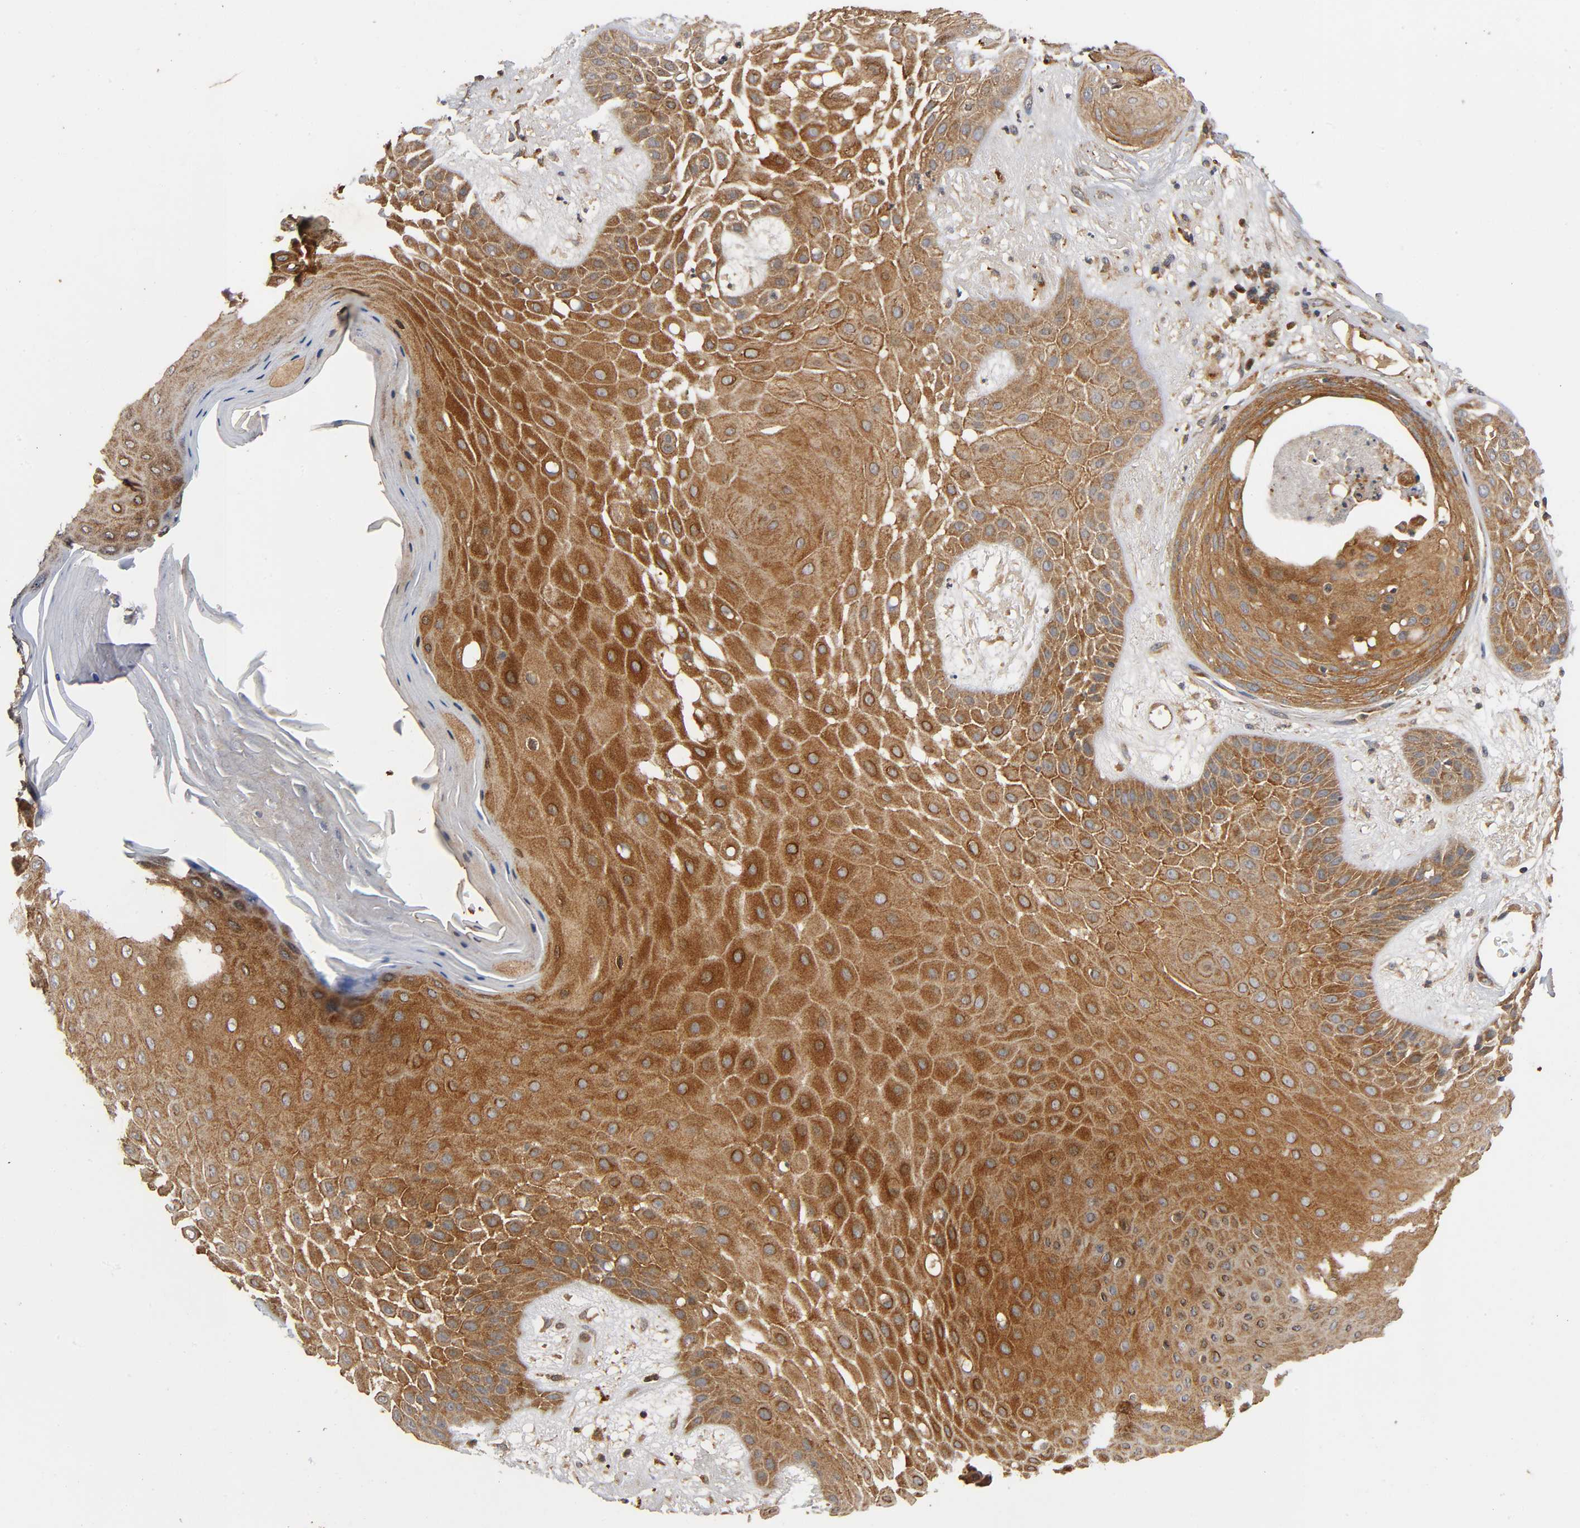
{"staining": {"intensity": "moderate", "quantity": ">75%", "location": "cytoplasmic/membranous"}, "tissue": "skin cancer", "cell_type": "Tumor cells", "image_type": "cancer", "snomed": [{"axis": "morphology", "description": "Squamous cell carcinoma, NOS"}, {"axis": "topography", "description": "Skin"}], "caption": "This micrograph demonstrates skin squamous cell carcinoma stained with IHC to label a protein in brown. The cytoplasmic/membranous of tumor cells show moderate positivity for the protein. Nuclei are counter-stained blue.", "gene": "IKBKB", "patient": {"sex": "male", "age": 65}}